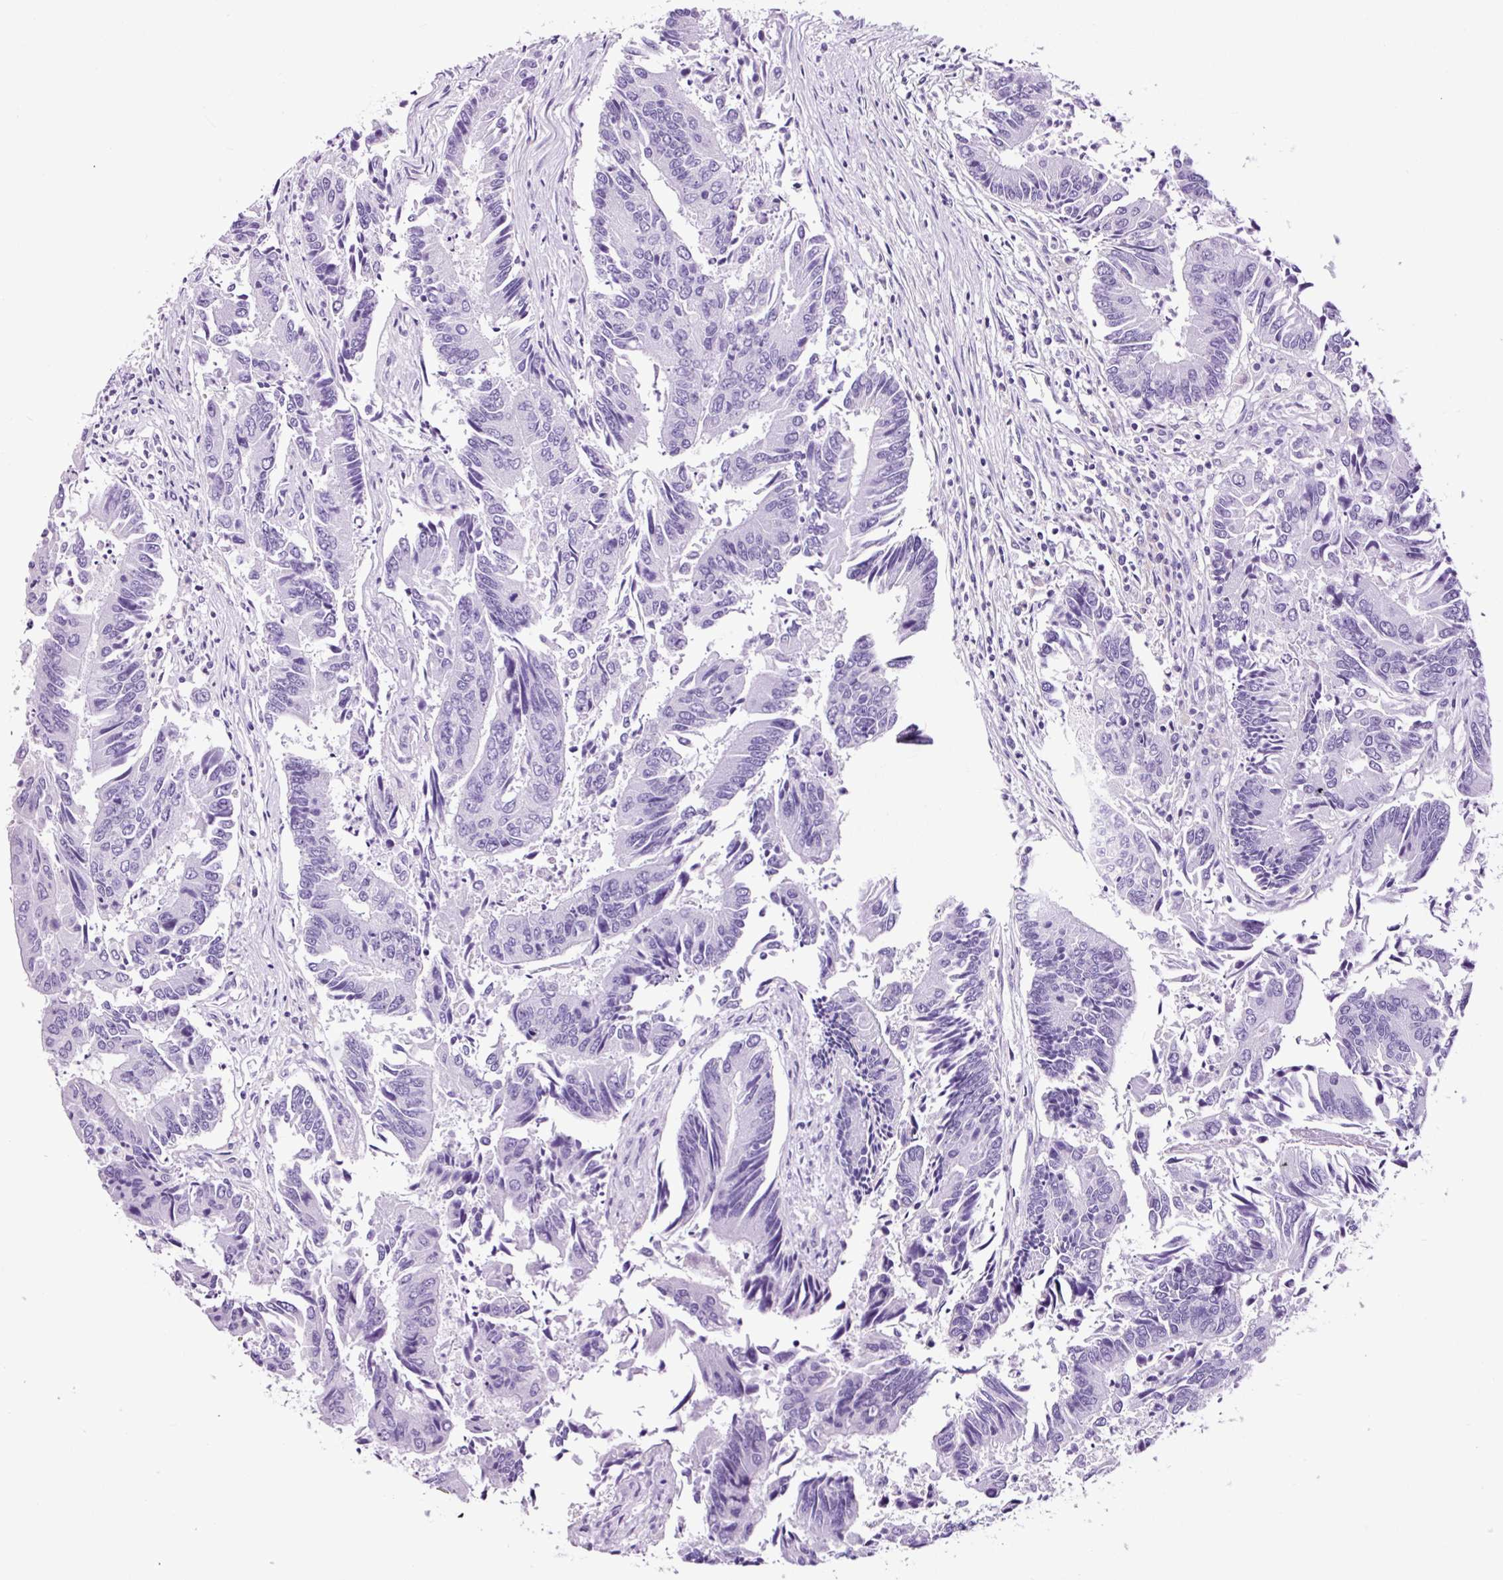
{"staining": {"intensity": "negative", "quantity": "none", "location": "none"}, "tissue": "colorectal cancer", "cell_type": "Tumor cells", "image_type": "cancer", "snomed": [{"axis": "morphology", "description": "Adenocarcinoma, NOS"}, {"axis": "topography", "description": "Colon"}], "caption": "Tumor cells are negative for brown protein staining in colorectal cancer (adenocarcinoma).", "gene": "FBXL7", "patient": {"sex": "female", "age": 67}}